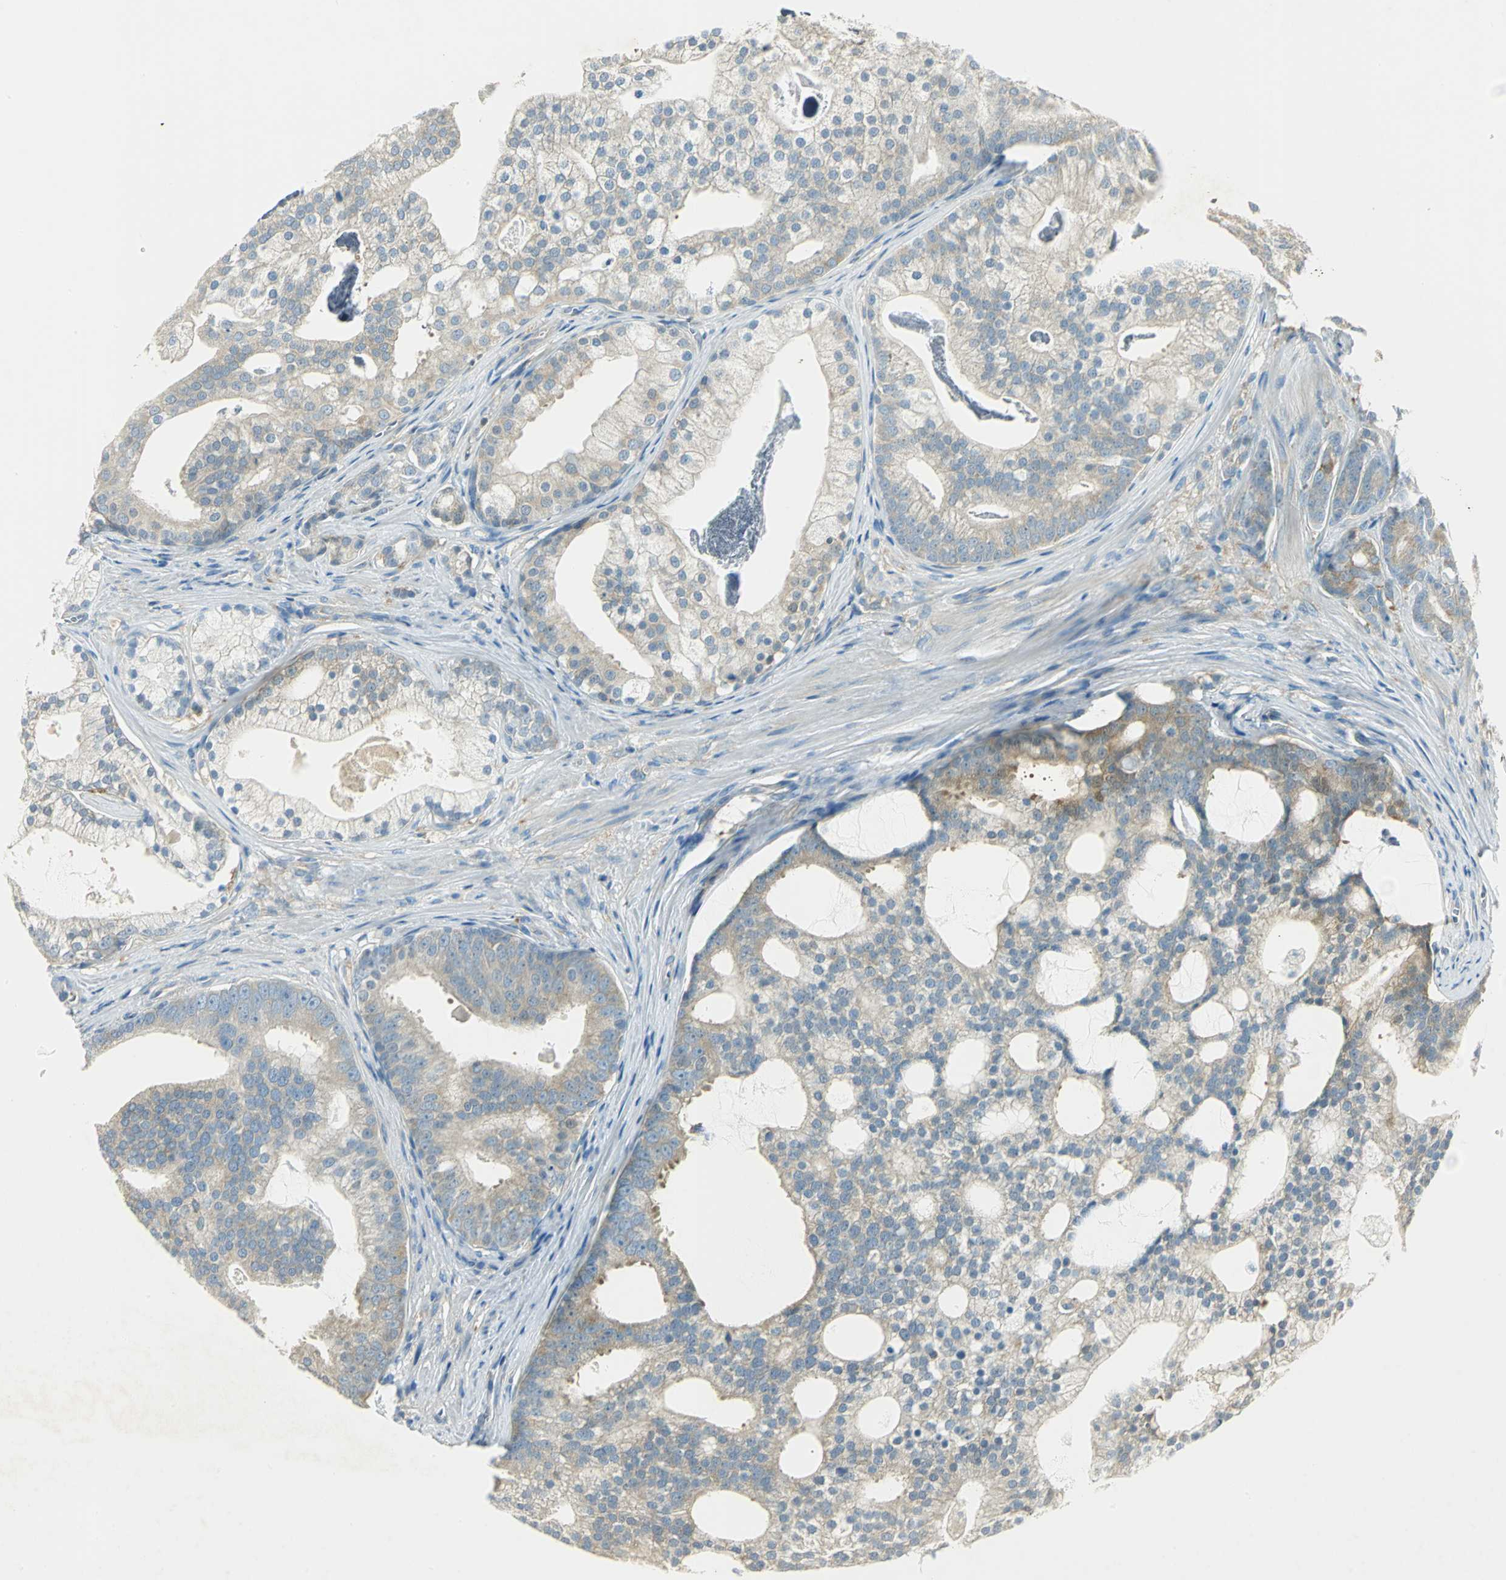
{"staining": {"intensity": "weak", "quantity": ">75%", "location": "cytoplasmic/membranous"}, "tissue": "prostate cancer", "cell_type": "Tumor cells", "image_type": "cancer", "snomed": [{"axis": "morphology", "description": "Adenocarcinoma, Low grade"}, {"axis": "topography", "description": "Prostate"}], "caption": "Immunohistochemistry micrograph of neoplastic tissue: human prostate low-grade adenocarcinoma stained using immunohistochemistry exhibits low levels of weak protein expression localized specifically in the cytoplasmic/membranous of tumor cells, appearing as a cytoplasmic/membranous brown color.", "gene": "TSC22D2", "patient": {"sex": "male", "age": 58}}